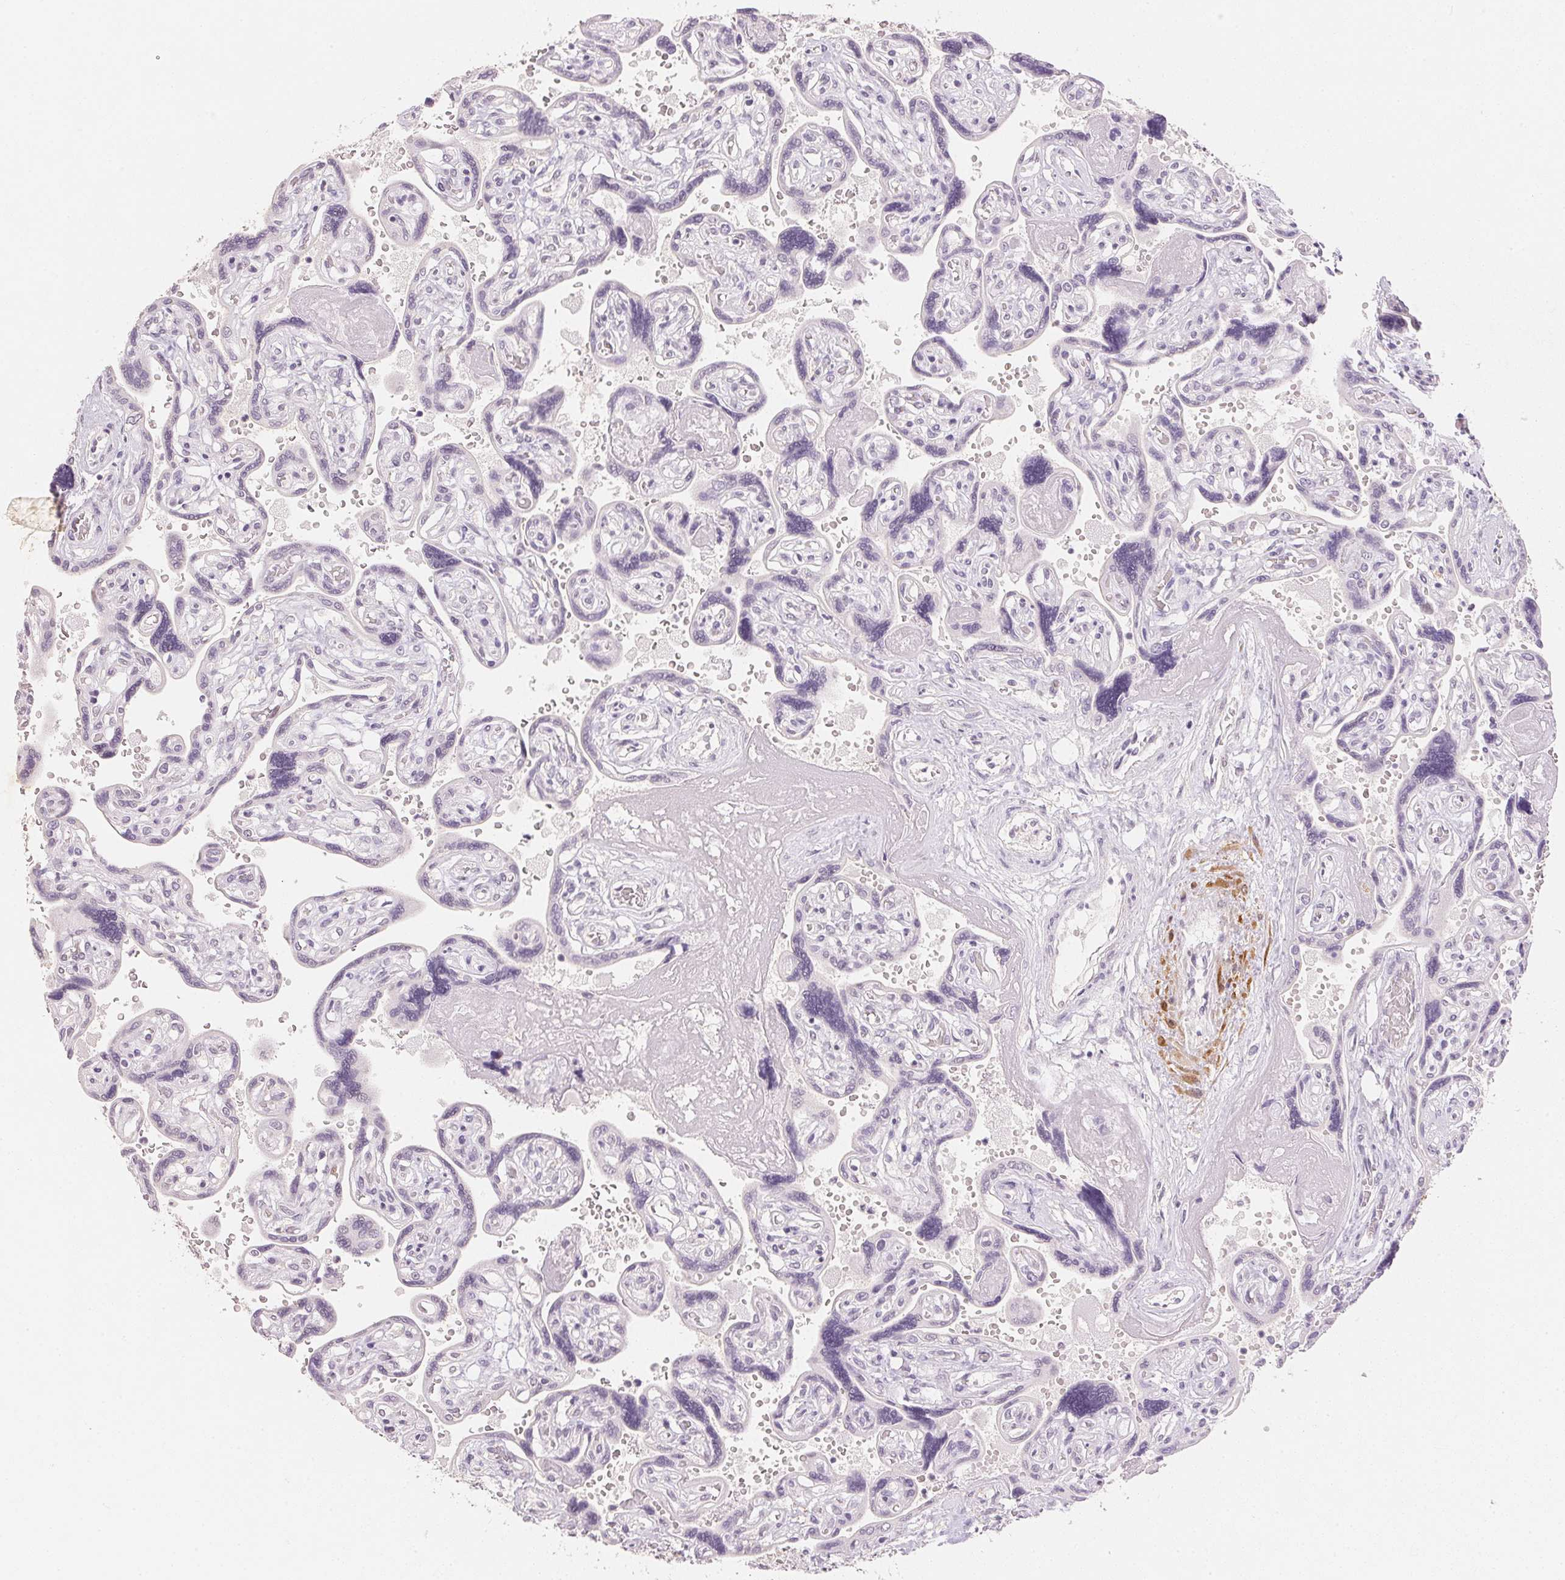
{"staining": {"intensity": "negative", "quantity": "none", "location": "none"}, "tissue": "placenta", "cell_type": "Decidual cells", "image_type": "normal", "snomed": [{"axis": "morphology", "description": "Normal tissue, NOS"}, {"axis": "topography", "description": "Placenta"}], "caption": "This is a image of immunohistochemistry staining of normal placenta, which shows no expression in decidual cells.", "gene": "SMTN", "patient": {"sex": "female", "age": 32}}